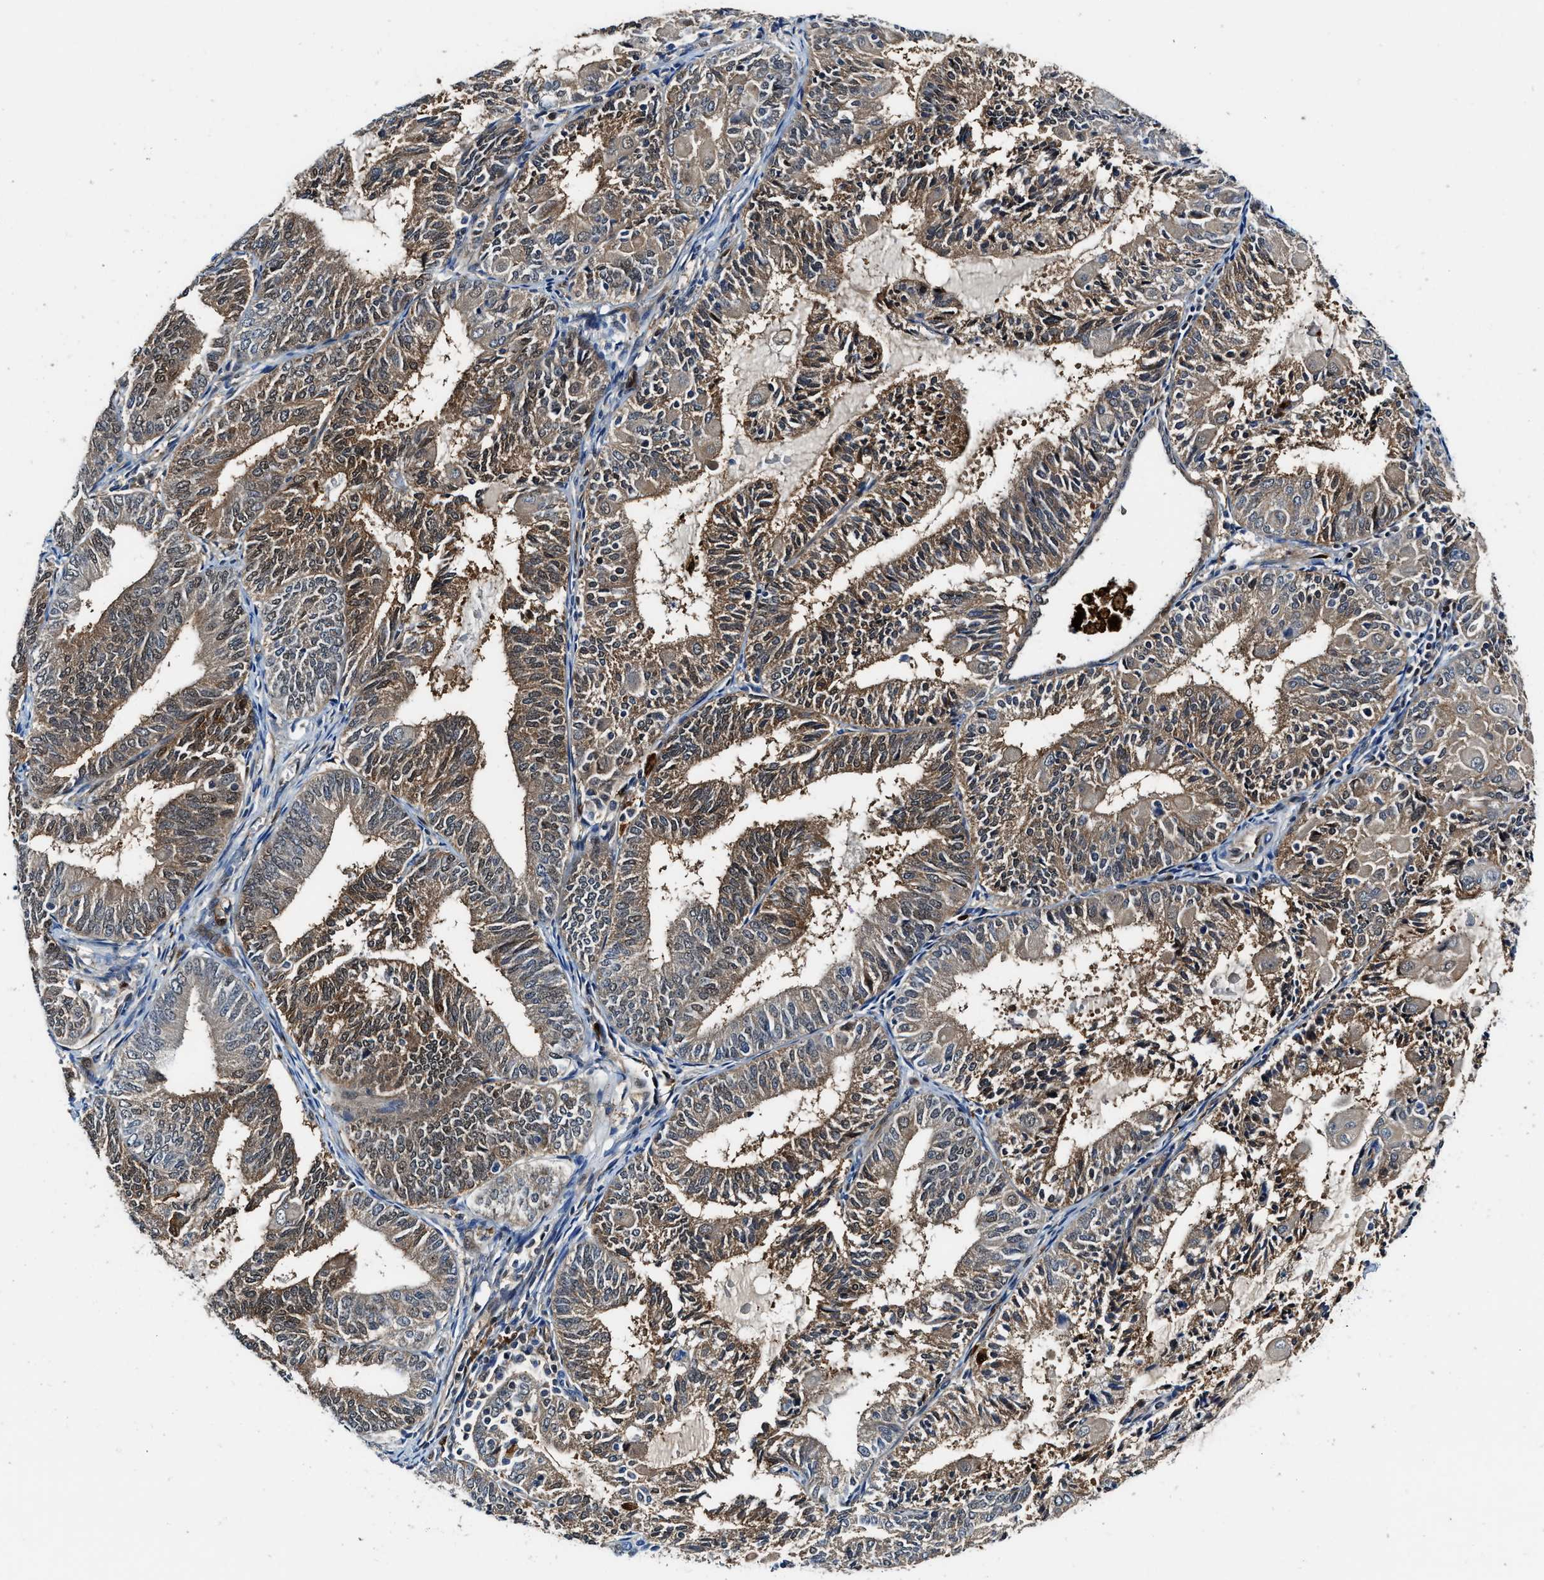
{"staining": {"intensity": "moderate", "quantity": ">75%", "location": "cytoplasmic/membranous,nuclear"}, "tissue": "endometrial cancer", "cell_type": "Tumor cells", "image_type": "cancer", "snomed": [{"axis": "morphology", "description": "Adenocarcinoma, NOS"}, {"axis": "topography", "description": "Endometrium"}], "caption": "Tumor cells show moderate cytoplasmic/membranous and nuclear positivity in about >75% of cells in endometrial cancer. Nuclei are stained in blue.", "gene": "LTA4H", "patient": {"sex": "female", "age": 81}}